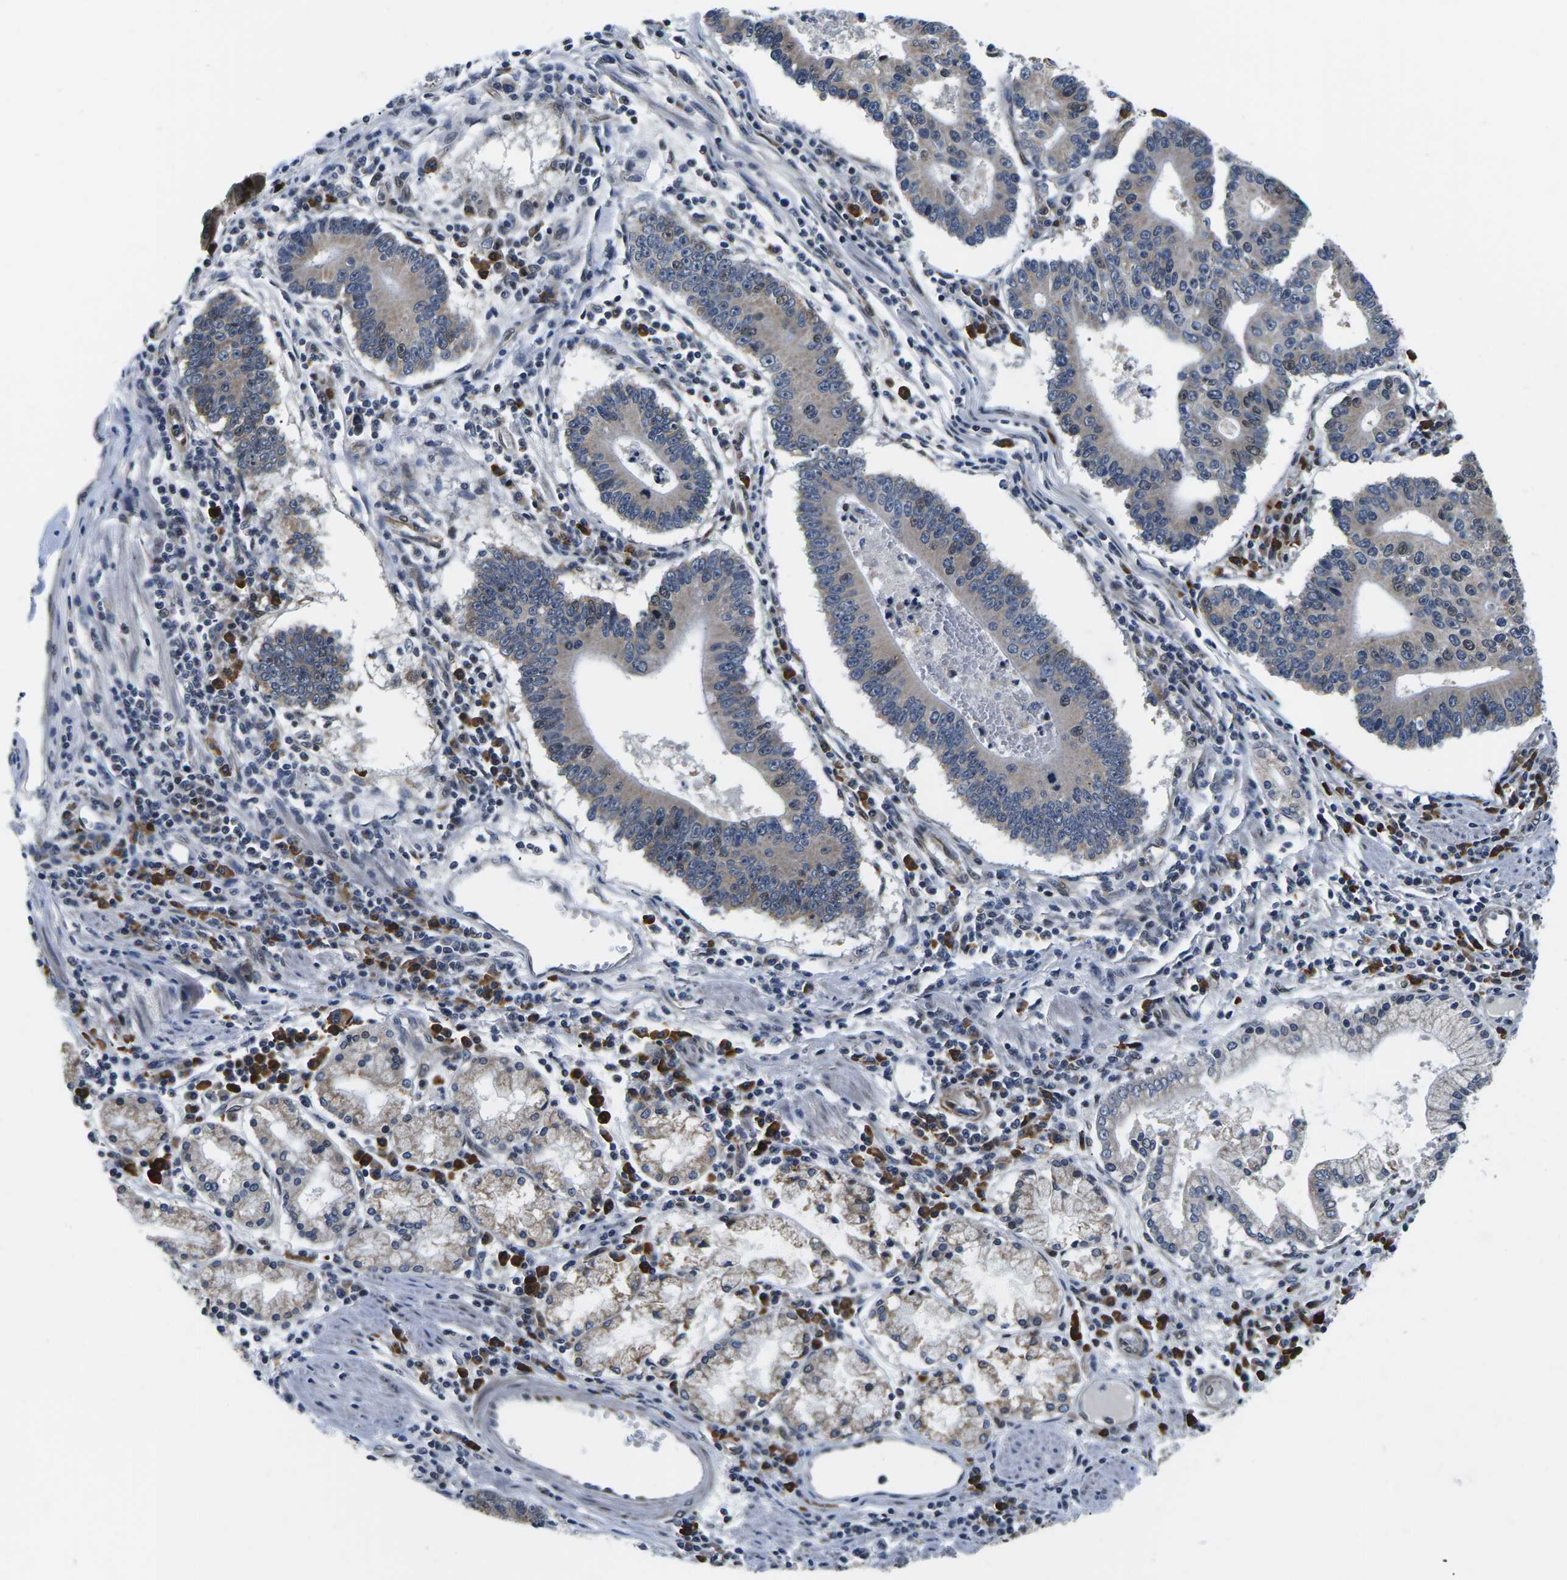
{"staining": {"intensity": "weak", "quantity": "<25%", "location": "cytoplasmic/membranous,nuclear"}, "tissue": "stomach cancer", "cell_type": "Tumor cells", "image_type": "cancer", "snomed": [{"axis": "morphology", "description": "Adenocarcinoma, NOS"}, {"axis": "topography", "description": "Stomach"}], "caption": "Tumor cells show no significant positivity in adenocarcinoma (stomach).", "gene": "CCNE1", "patient": {"sex": "male", "age": 59}}